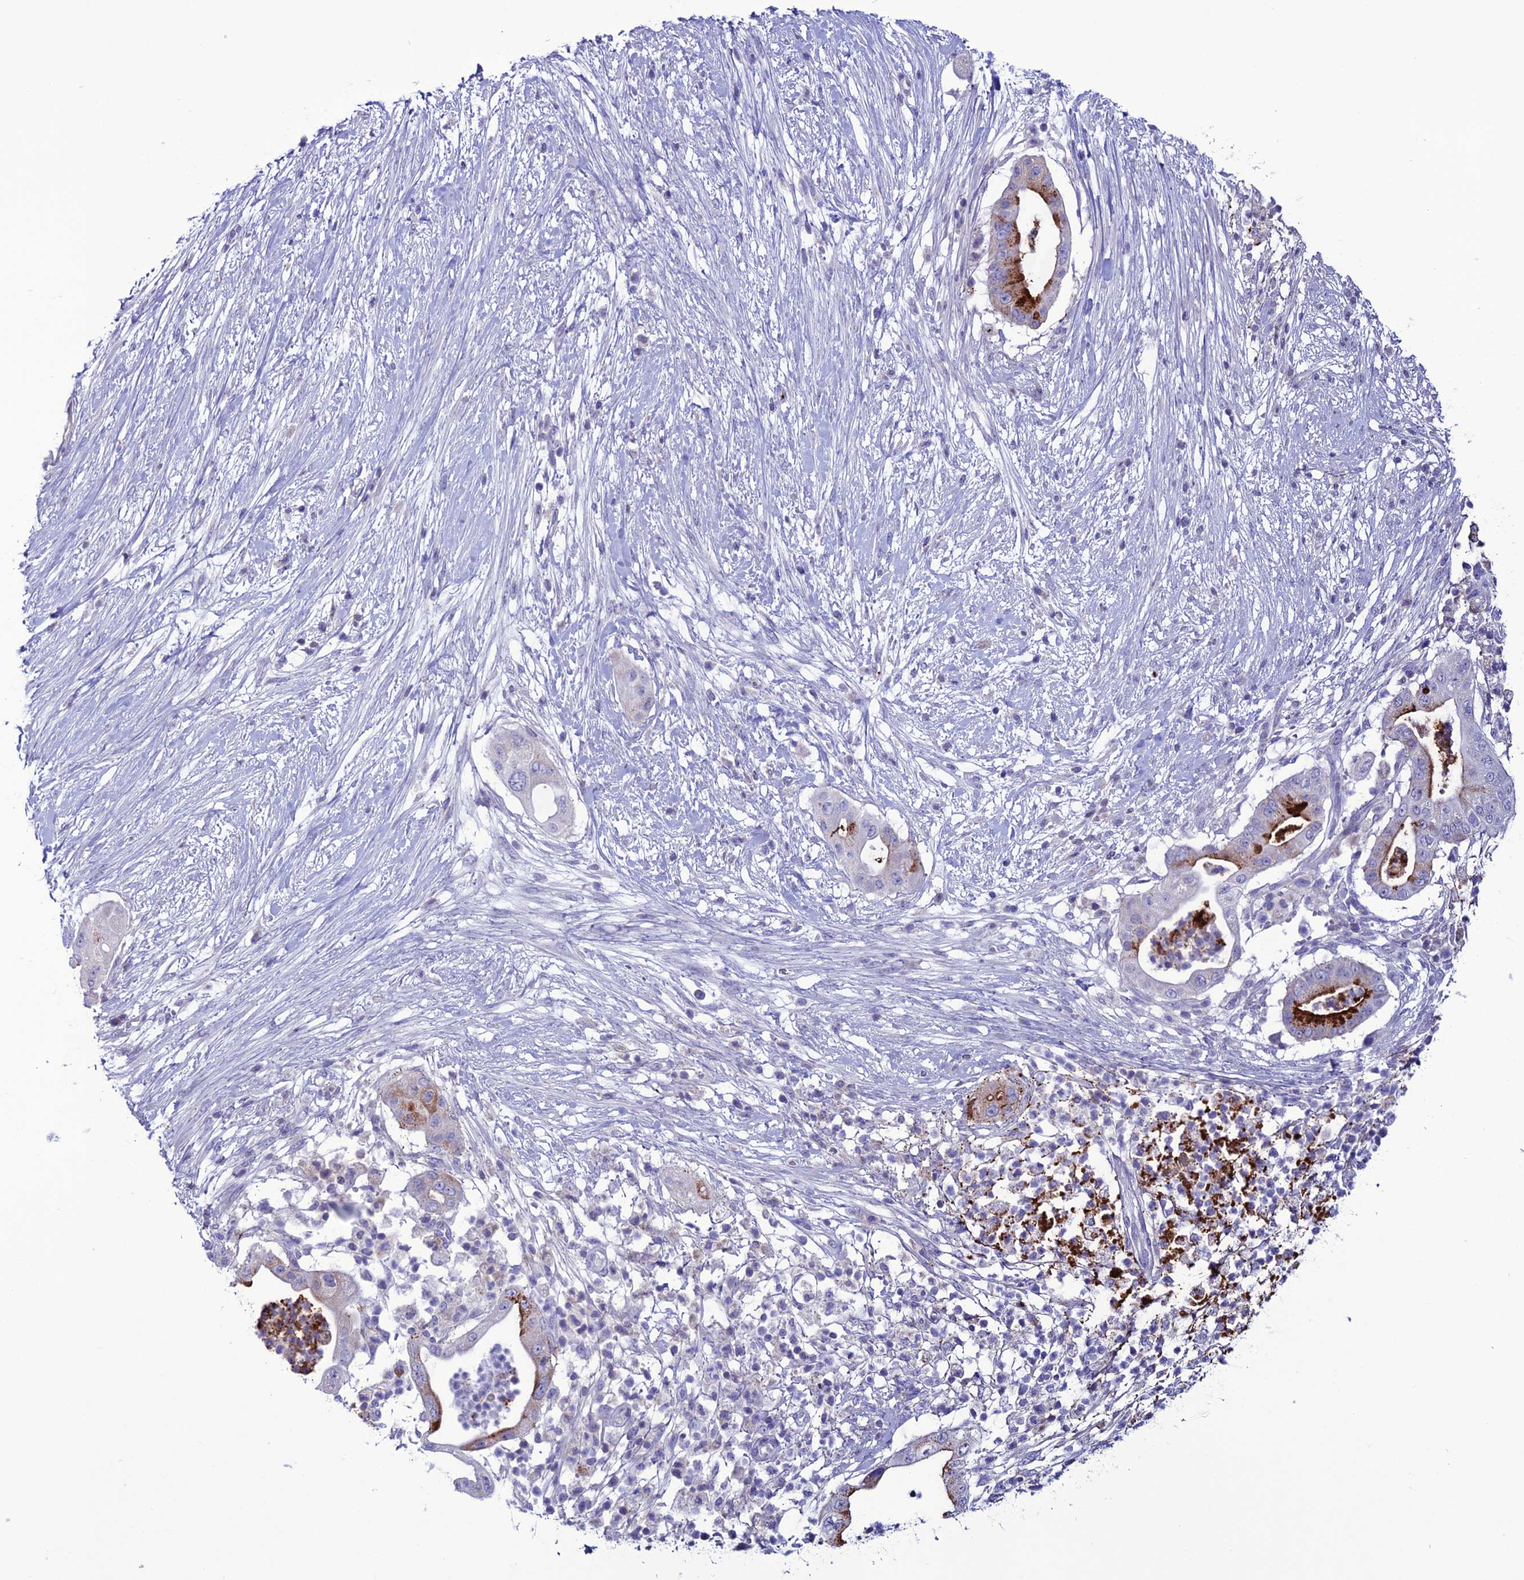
{"staining": {"intensity": "strong", "quantity": "<25%", "location": "cytoplasmic/membranous"}, "tissue": "pancreatic cancer", "cell_type": "Tumor cells", "image_type": "cancer", "snomed": [{"axis": "morphology", "description": "Adenocarcinoma, NOS"}, {"axis": "topography", "description": "Pancreas"}], "caption": "Approximately <25% of tumor cells in pancreatic cancer (adenocarcinoma) reveal strong cytoplasmic/membranous protein positivity as visualized by brown immunohistochemical staining.", "gene": "C21orf140", "patient": {"sex": "male", "age": 68}}